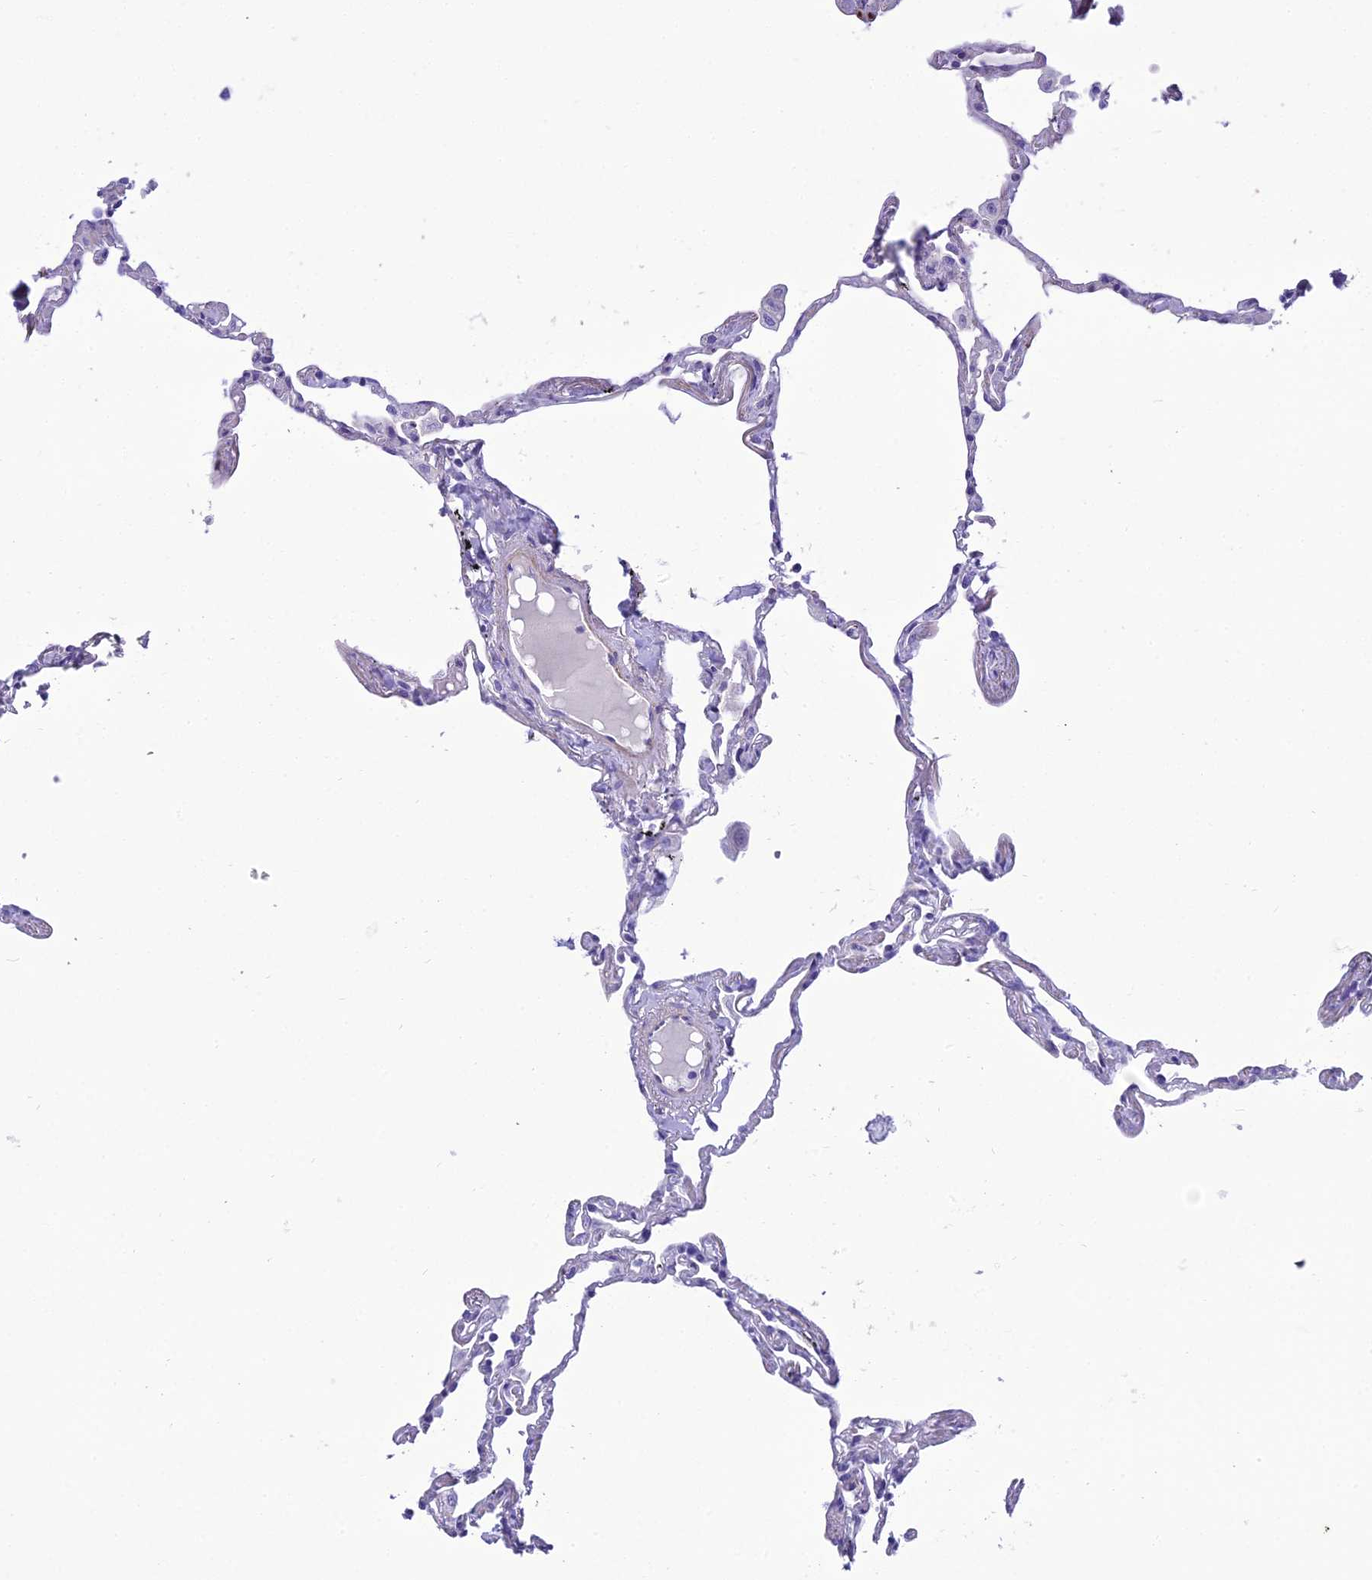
{"staining": {"intensity": "negative", "quantity": "none", "location": "none"}, "tissue": "lung", "cell_type": "Alveolar cells", "image_type": "normal", "snomed": [{"axis": "morphology", "description": "Normal tissue, NOS"}, {"axis": "topography", "description": "Lung"}], "caption": "This is an immunohistochemistry (IHC) histopathology image of normal human lung. There is no expression in alveolar cells.", "gene": "GFRA1", "patient": {"sex": "female", "age": 67}}